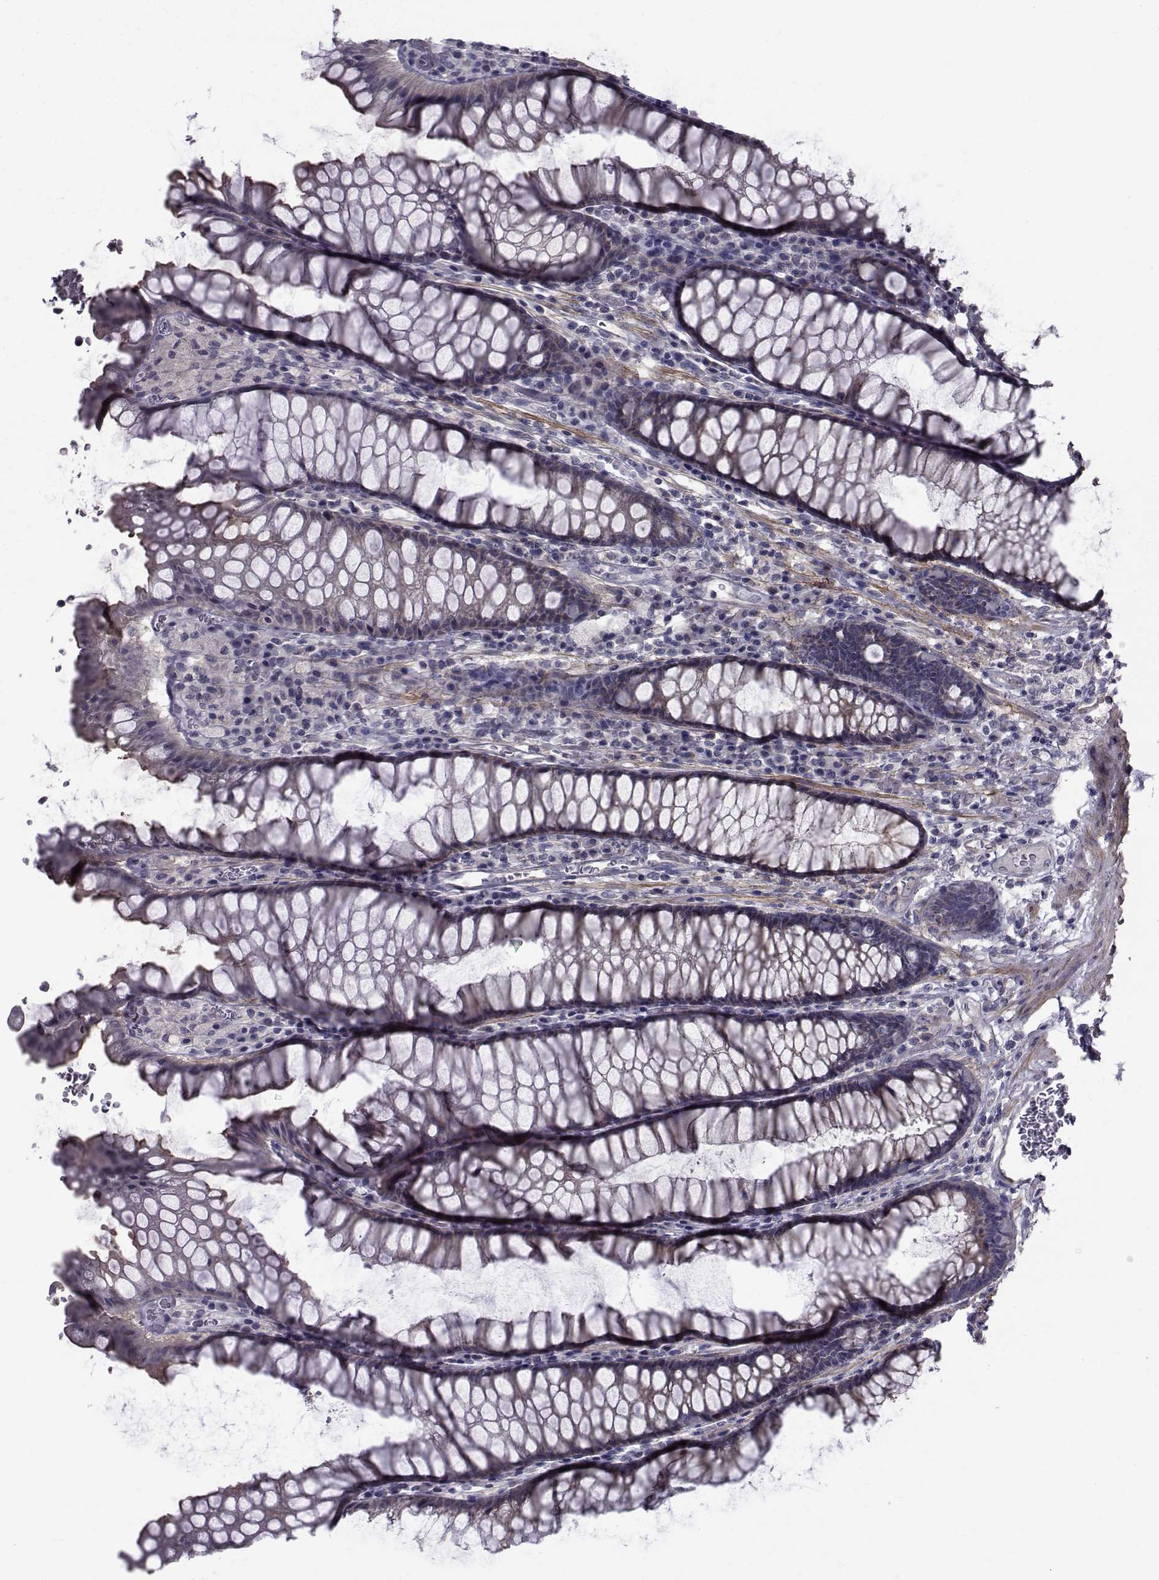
{"staining": {"intensity": "moderate", "quantity": "<25%", "location": "cytoplasmic/membranous"}, "tissue": "rectum", "cell_type": "Glandular cells", "image_type": "normal", "snomed": [{"axis": "morphology", "description": "Normal tissue, NOS"}, {"axis": "topography", "description": "Rectum"}], "caption": "DAB (3,3'-diaminobenzidine) immunohistochemical staining of benign human rectum exhibits moderate cytoplasmic/membranous protein positivity in approximately <25% of glandular cells.", "gene": "CFAP74", "patient": {"sex": "female", "age": 68}}